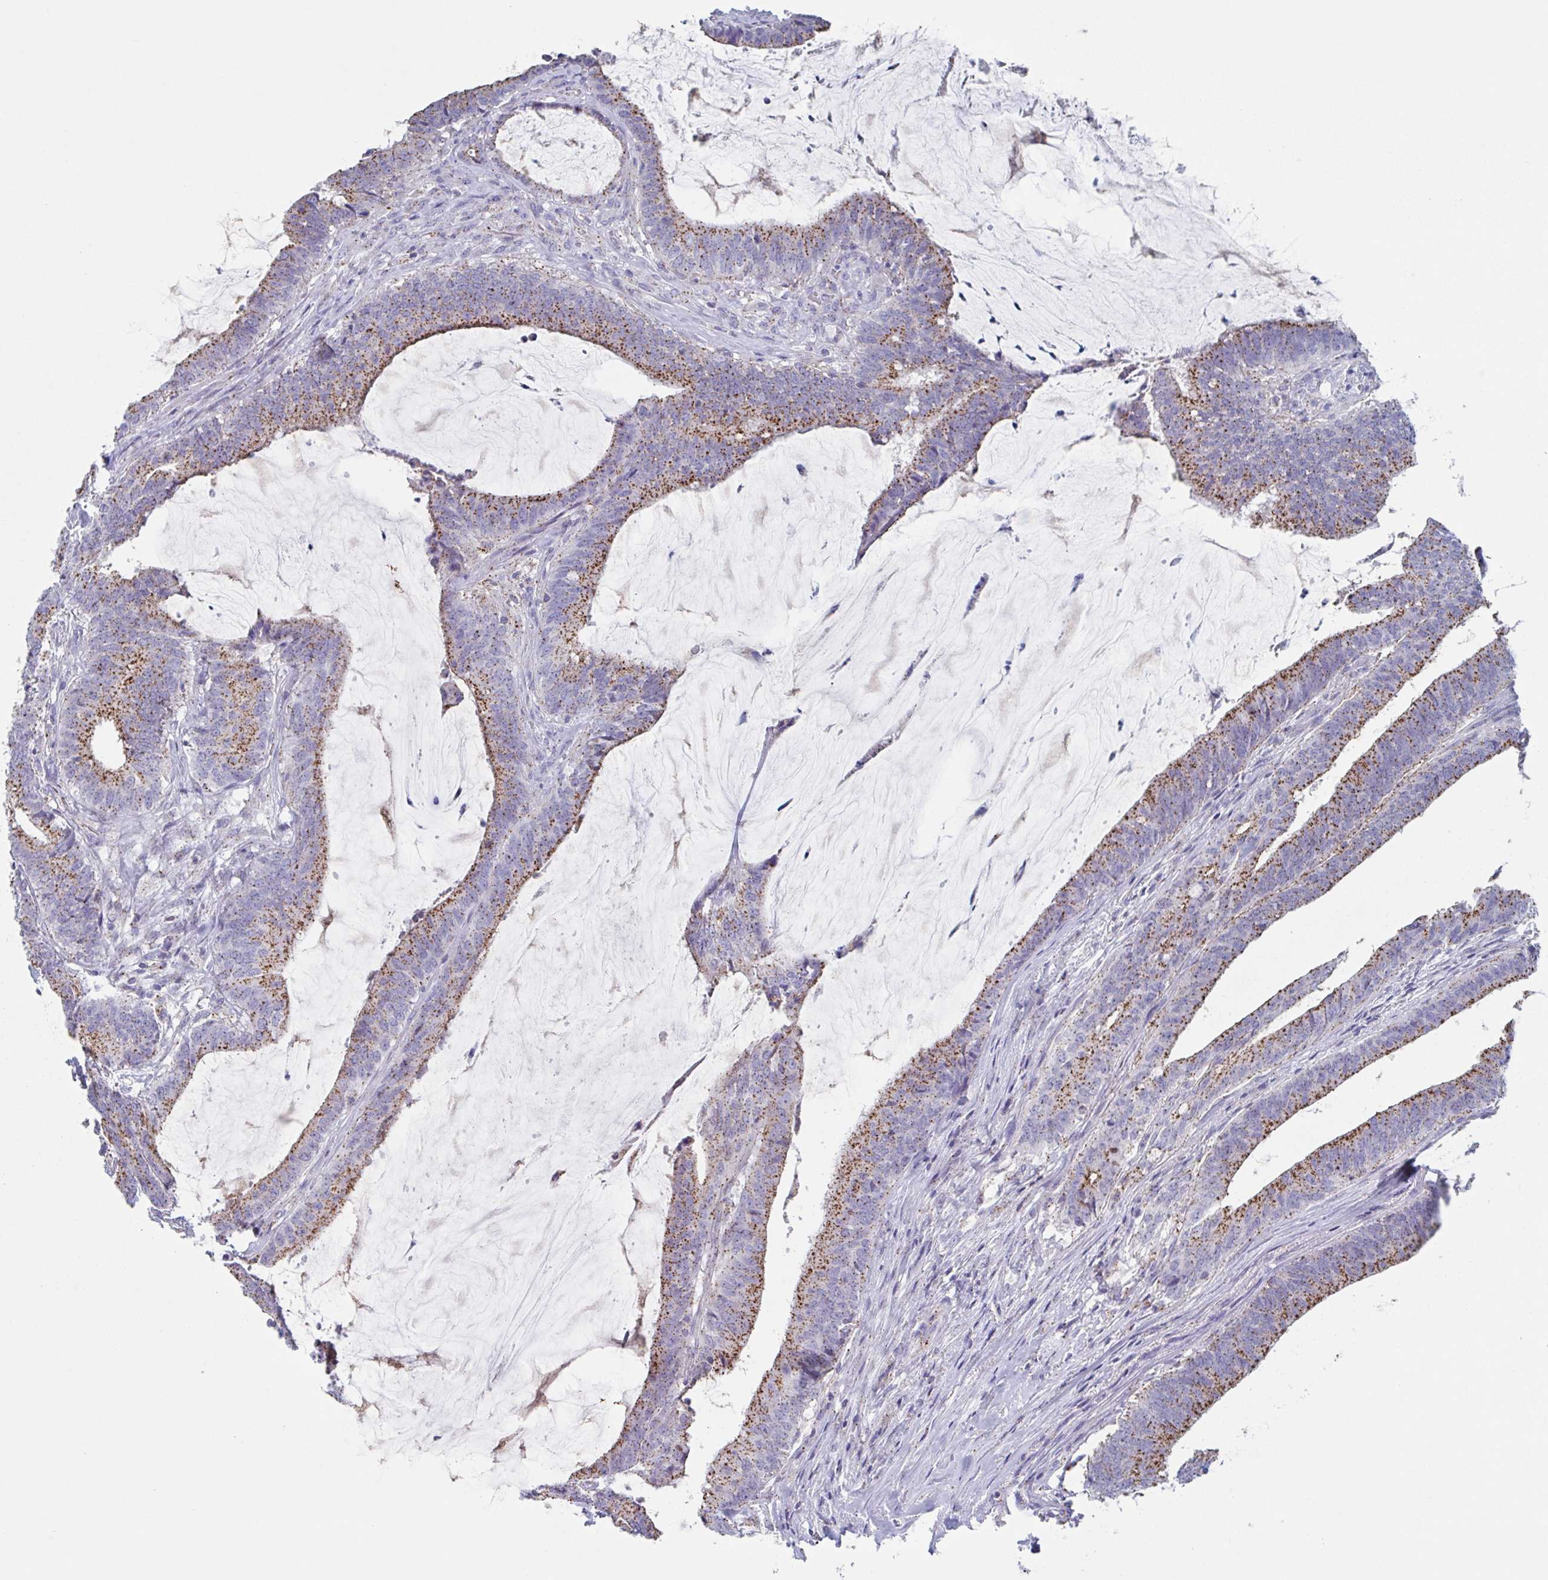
{"staining": {"intensity": "strong", "quantity": ">75%", "location": "cytoplasmic/membranous"}, "tissue": "colorectal cancer", "cell_type": "Tumor cells", "image_type": "cancer", "snomed": [{"axis": "morphology", "description": "Adenocarcinoma, NOS"}, {"axis": "topography", "description": "Colon"}], "caption": "Immunohistochemistry (IHC) image of neoplastic tissue: human adenocarcinoma (colorectal) stained using immunohistochemistry shows high levels of strong protein expression localized specifically in the cytoplasmic/membranous of tumor cells, appearing as a cytoplasmic/membranous brown color.", "gene": "CHMP5", "patient": {"sex": "female", "age": 43}}